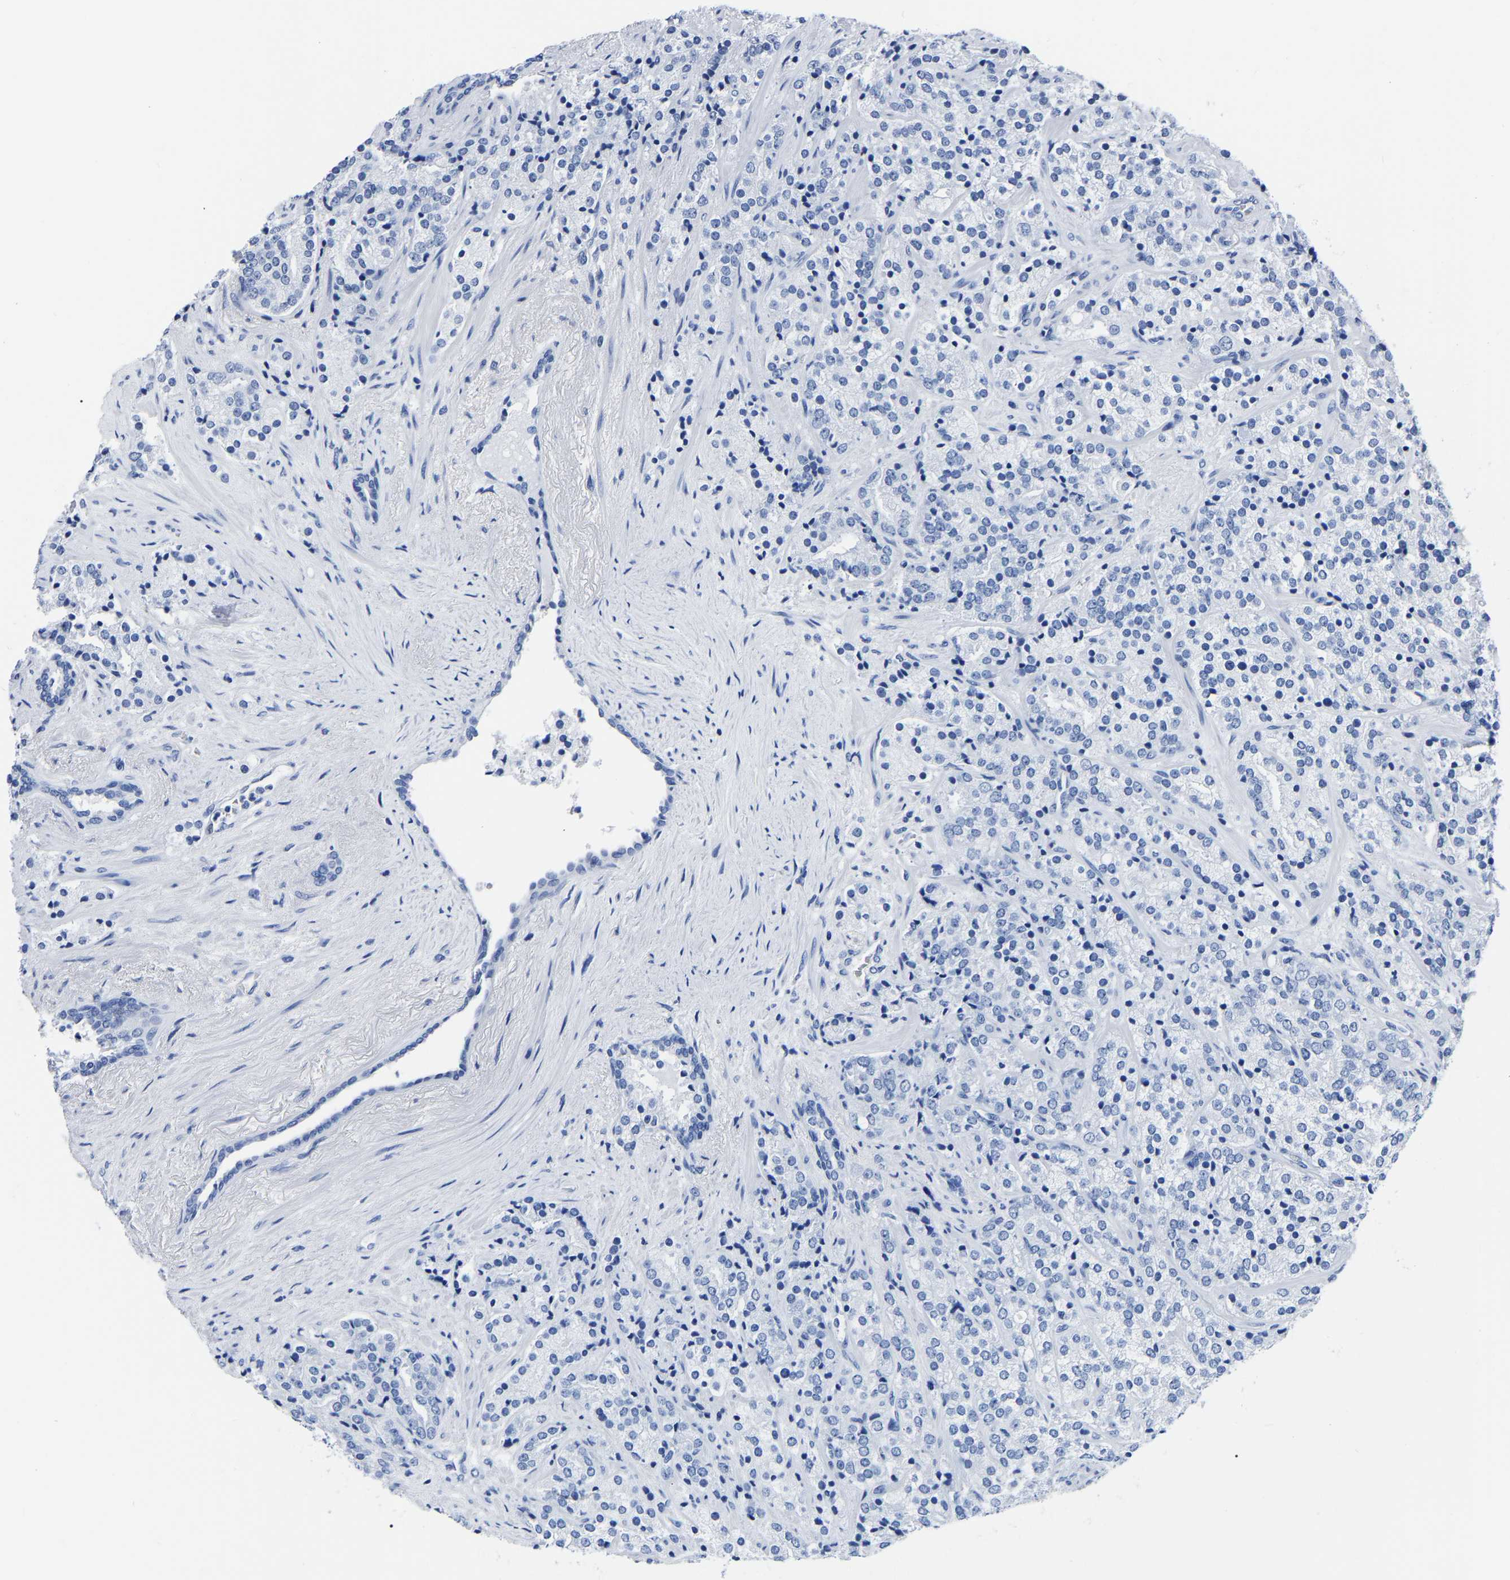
{"staining": {"intensity": "negative", "quantity": "none", "location": "none"}, "tissue": "prostate cancer", "cell_type": "Tumor cells", "image_type": "cancer", "snomed": [{"axis": "morphology", "description": "Adenocarcinoma, High grade"}, {"axis": "topography", "description": "Prostate"}], "caption": "This micrograph is of prostate cancer stained with immunohistochemistry to label a protein in brown with the nuclei are counter-stained blue. There is no positivity in tumor cells.", "gene": "IMPG2", "patient": {"sex": "male", "age": 71}}